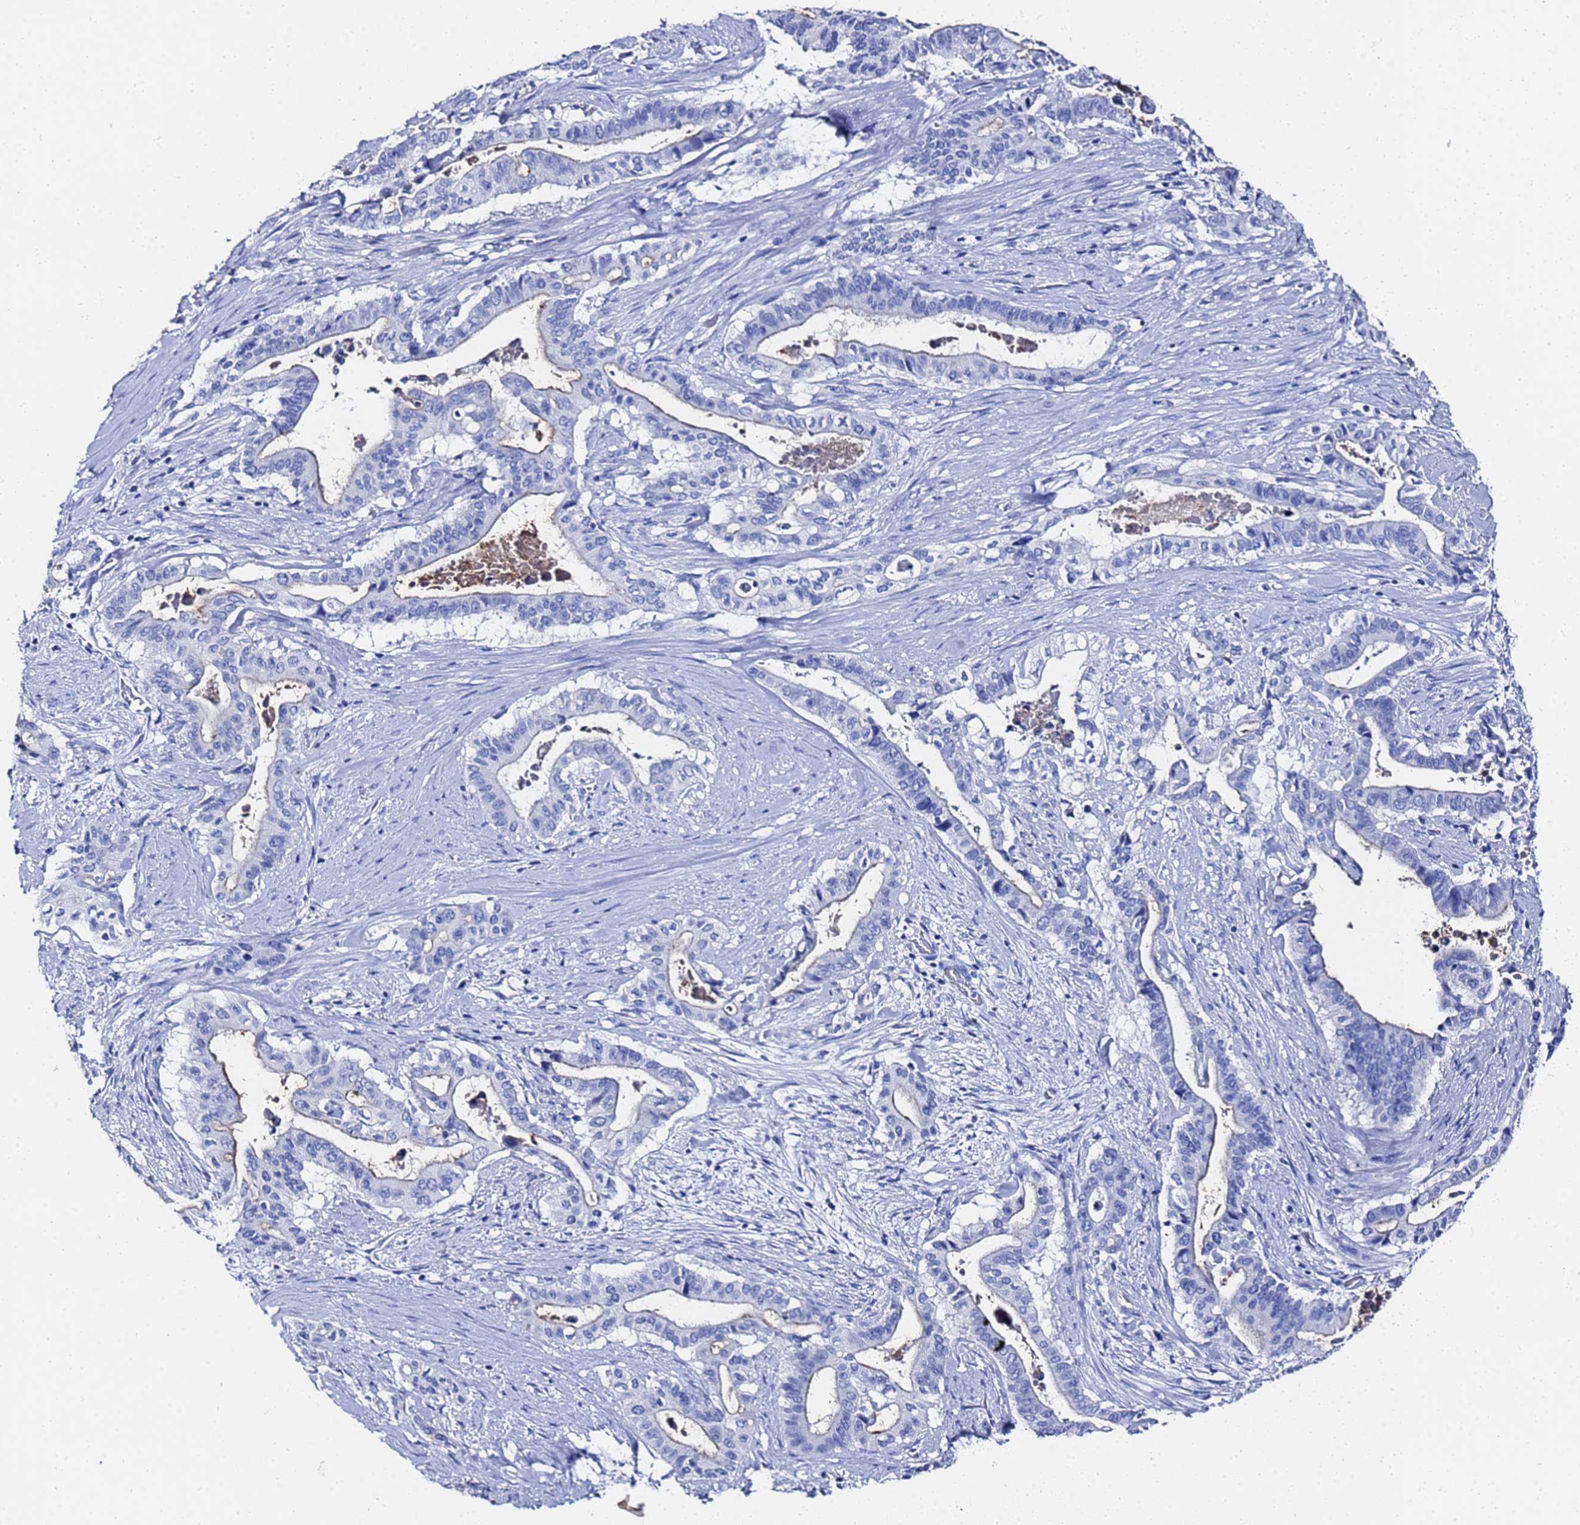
{"staining": {"intensity": "negative", "quantity": "none", "location": "none"}, "tissue": "pancreatic cancer", "cell_type": "Tumor cells", "image_type": "cancer", "snomed": [{"axis": "morphology", "description": "Adenocarcinoma, NOS"}, {"axis": "topography", "description": "Pancreas"}], "caption": "Pancreatic adenocarcinoma stained for a protein using immunohistochemistry shows no staining tumor cells.", "gene": "GGT1", "patient": {"sex": "female", "age": 77}}